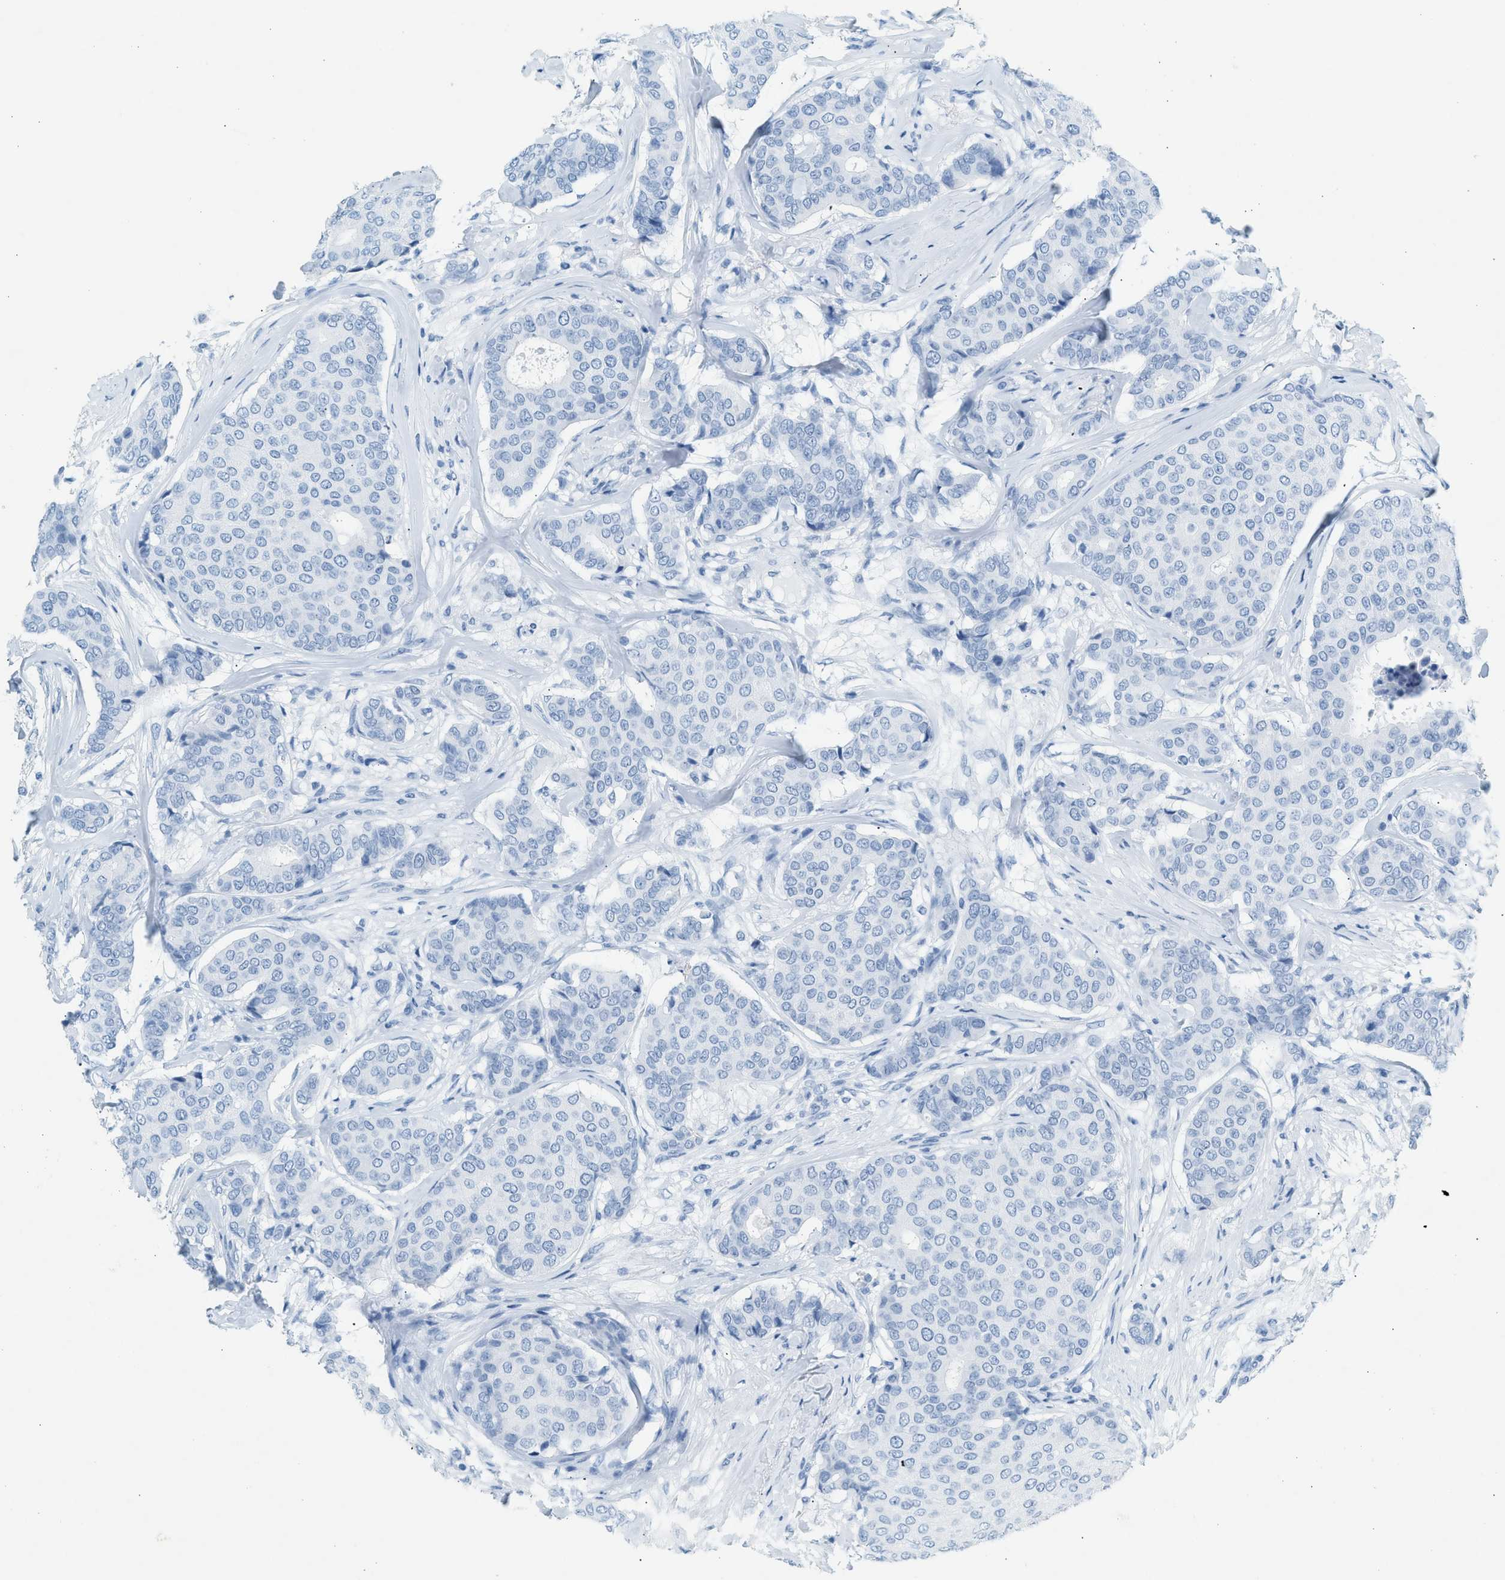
{"staining": {"intensity": "negative", "quantity": "none", "location": "none"}, "tissue": "breast cancer", "cell_type": "Tumor cells", "image_type": "cancer", "snomed": [{"axis": "morphology", "description": "Duct carcinoma"}, {"axis": "topography", "description": "Breast"}], "caption": "A high-resolution histopathology image shows IHC staining of breast cancer (intraductal carcinoma), which demonstrates no significant positivity in tumor cells.", "gene": "HHATL", "patient": {"sex": "female", "age": 75}}